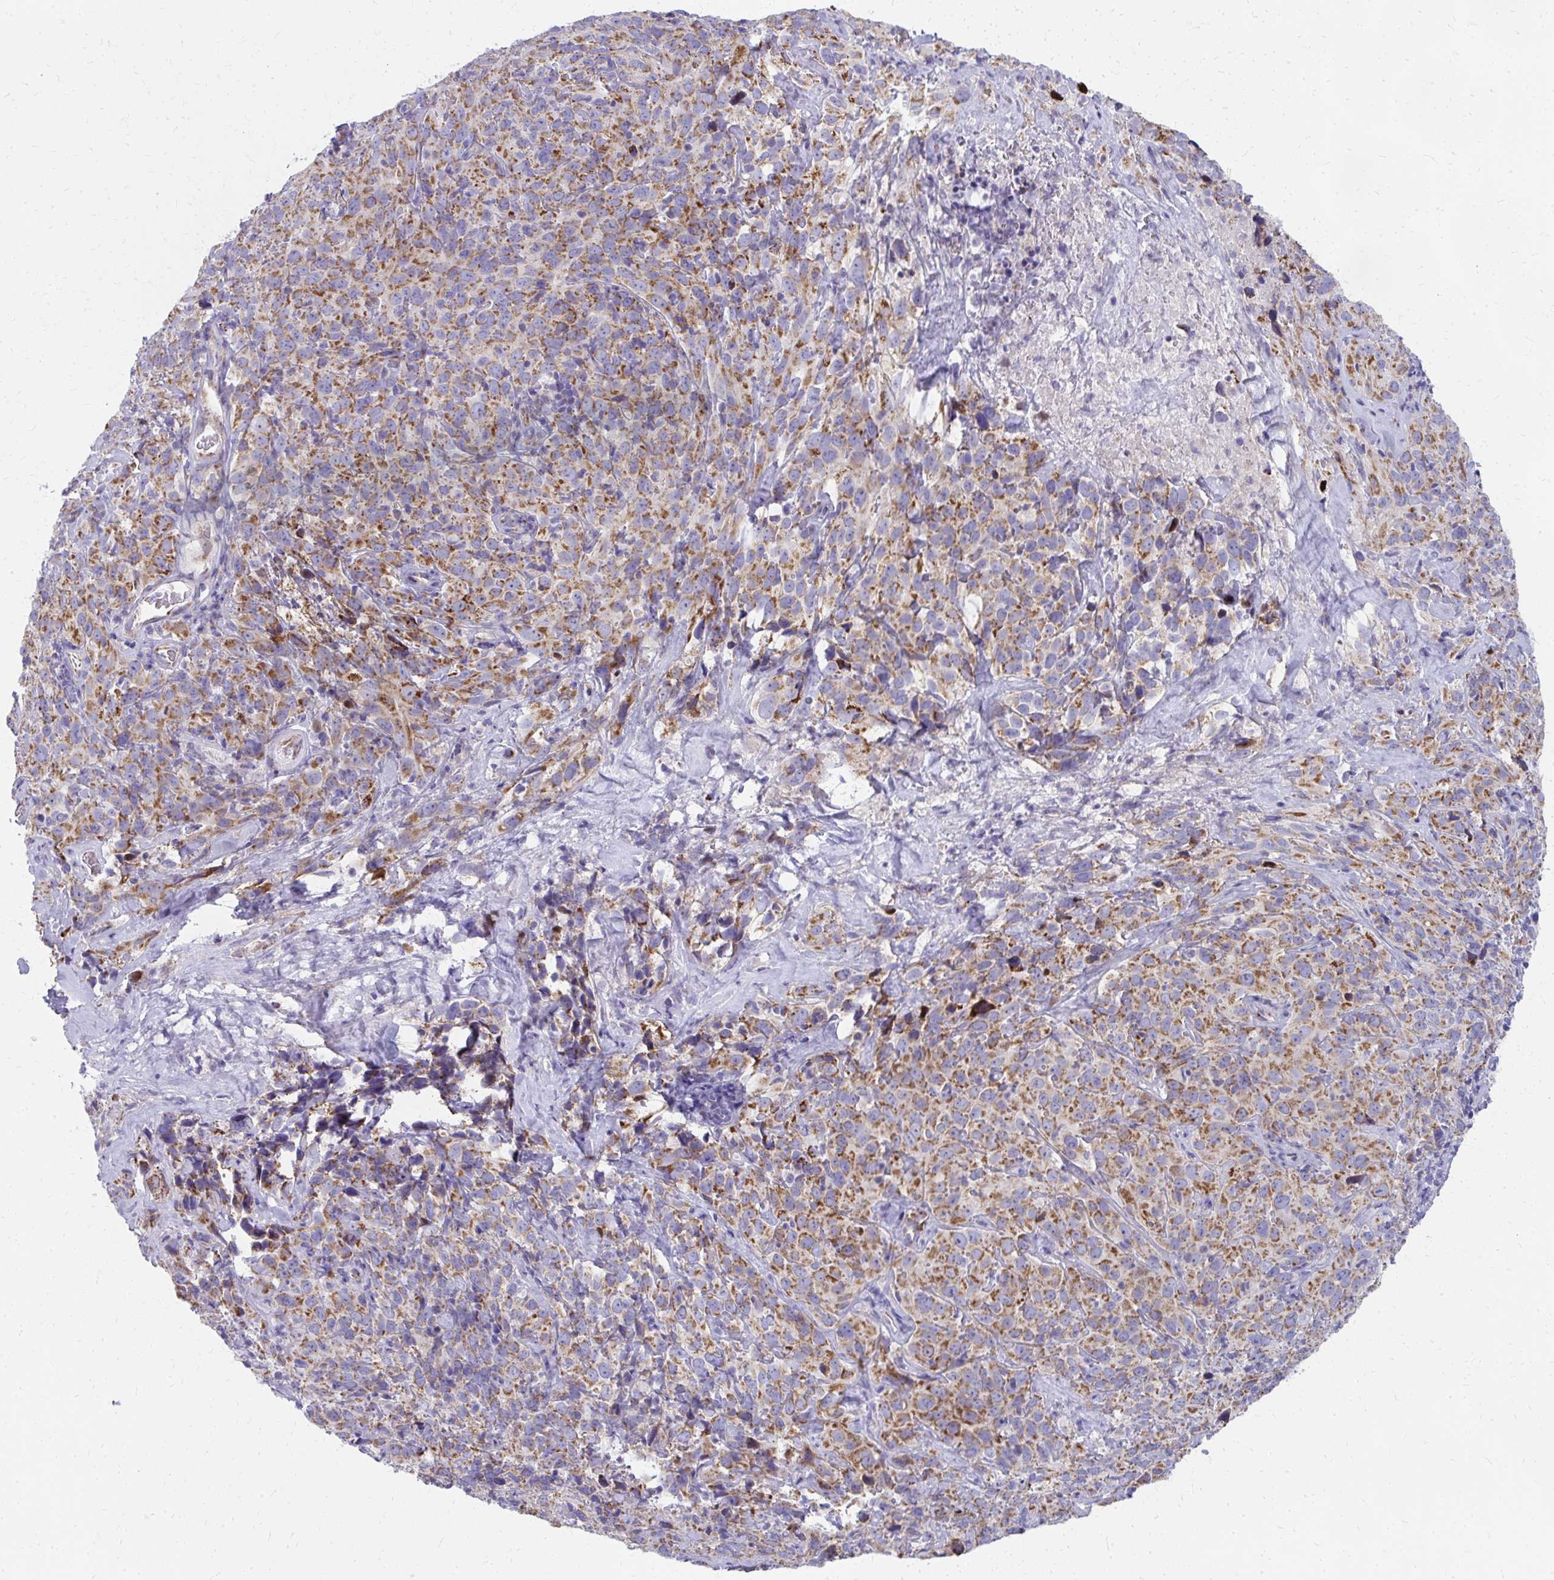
{"staining": {"intensity": "moderate", "quantity": ">75%", "location": "cytoplasmic/membranous"}, "tissue": "cervical cancer", "cell_type": "Tumor cells", "image_type": "cancer", "snomed": [{"axis": "morphology", "description": "Squamous cell carcinoma, NOS"}, {"axis": "topography", "description": "Cervix"}], "caption": "Tumor cells exhibit medium levels of moderate cytoplasmic/membranous positivity in about >75% of cells in human cervical squamous cell carcinoma.", "gene": "IL37", "patient": {"sex": "female", "age": 51}}